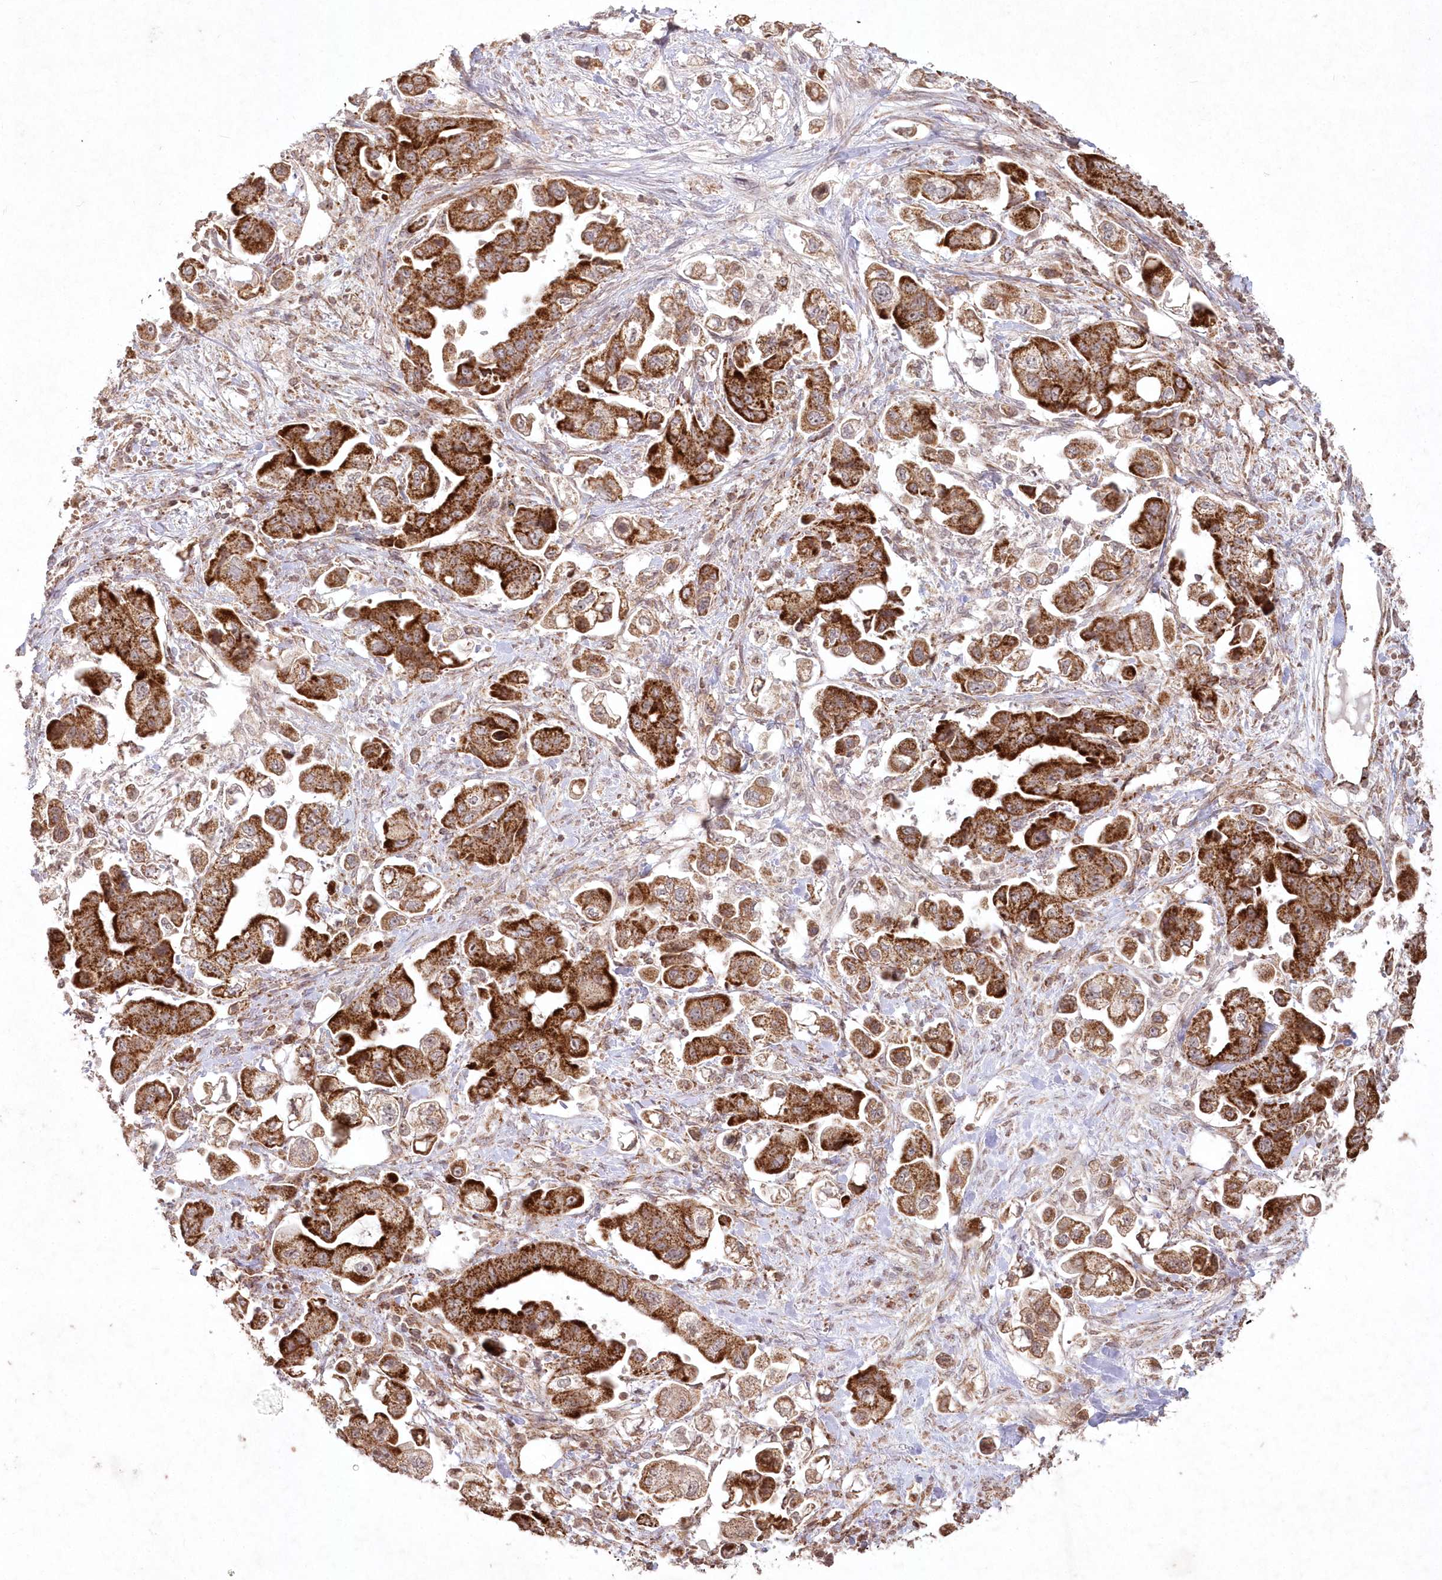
{"staining": {"intensity": "strong", "quantity": ">75%", "location": "cytoplasmic/membranous"}, "tissue": "stomach cancer", "cell_type": "Tumor cells", "image_type": "cancer", "snomed": [{"axis": "morphology", "description": "Adenocarcinoma, NOS"}, {"axis": "topography", "description": "Stomach"}], "caption": "A micrograph of stomach cancer (adenocarcinoma) stained for a protein displays strong cytoplasmic/membranous brown staining in tumor cells.", "gene": "LRPPRC", "patient": {"sex": "male", "age": 62}}